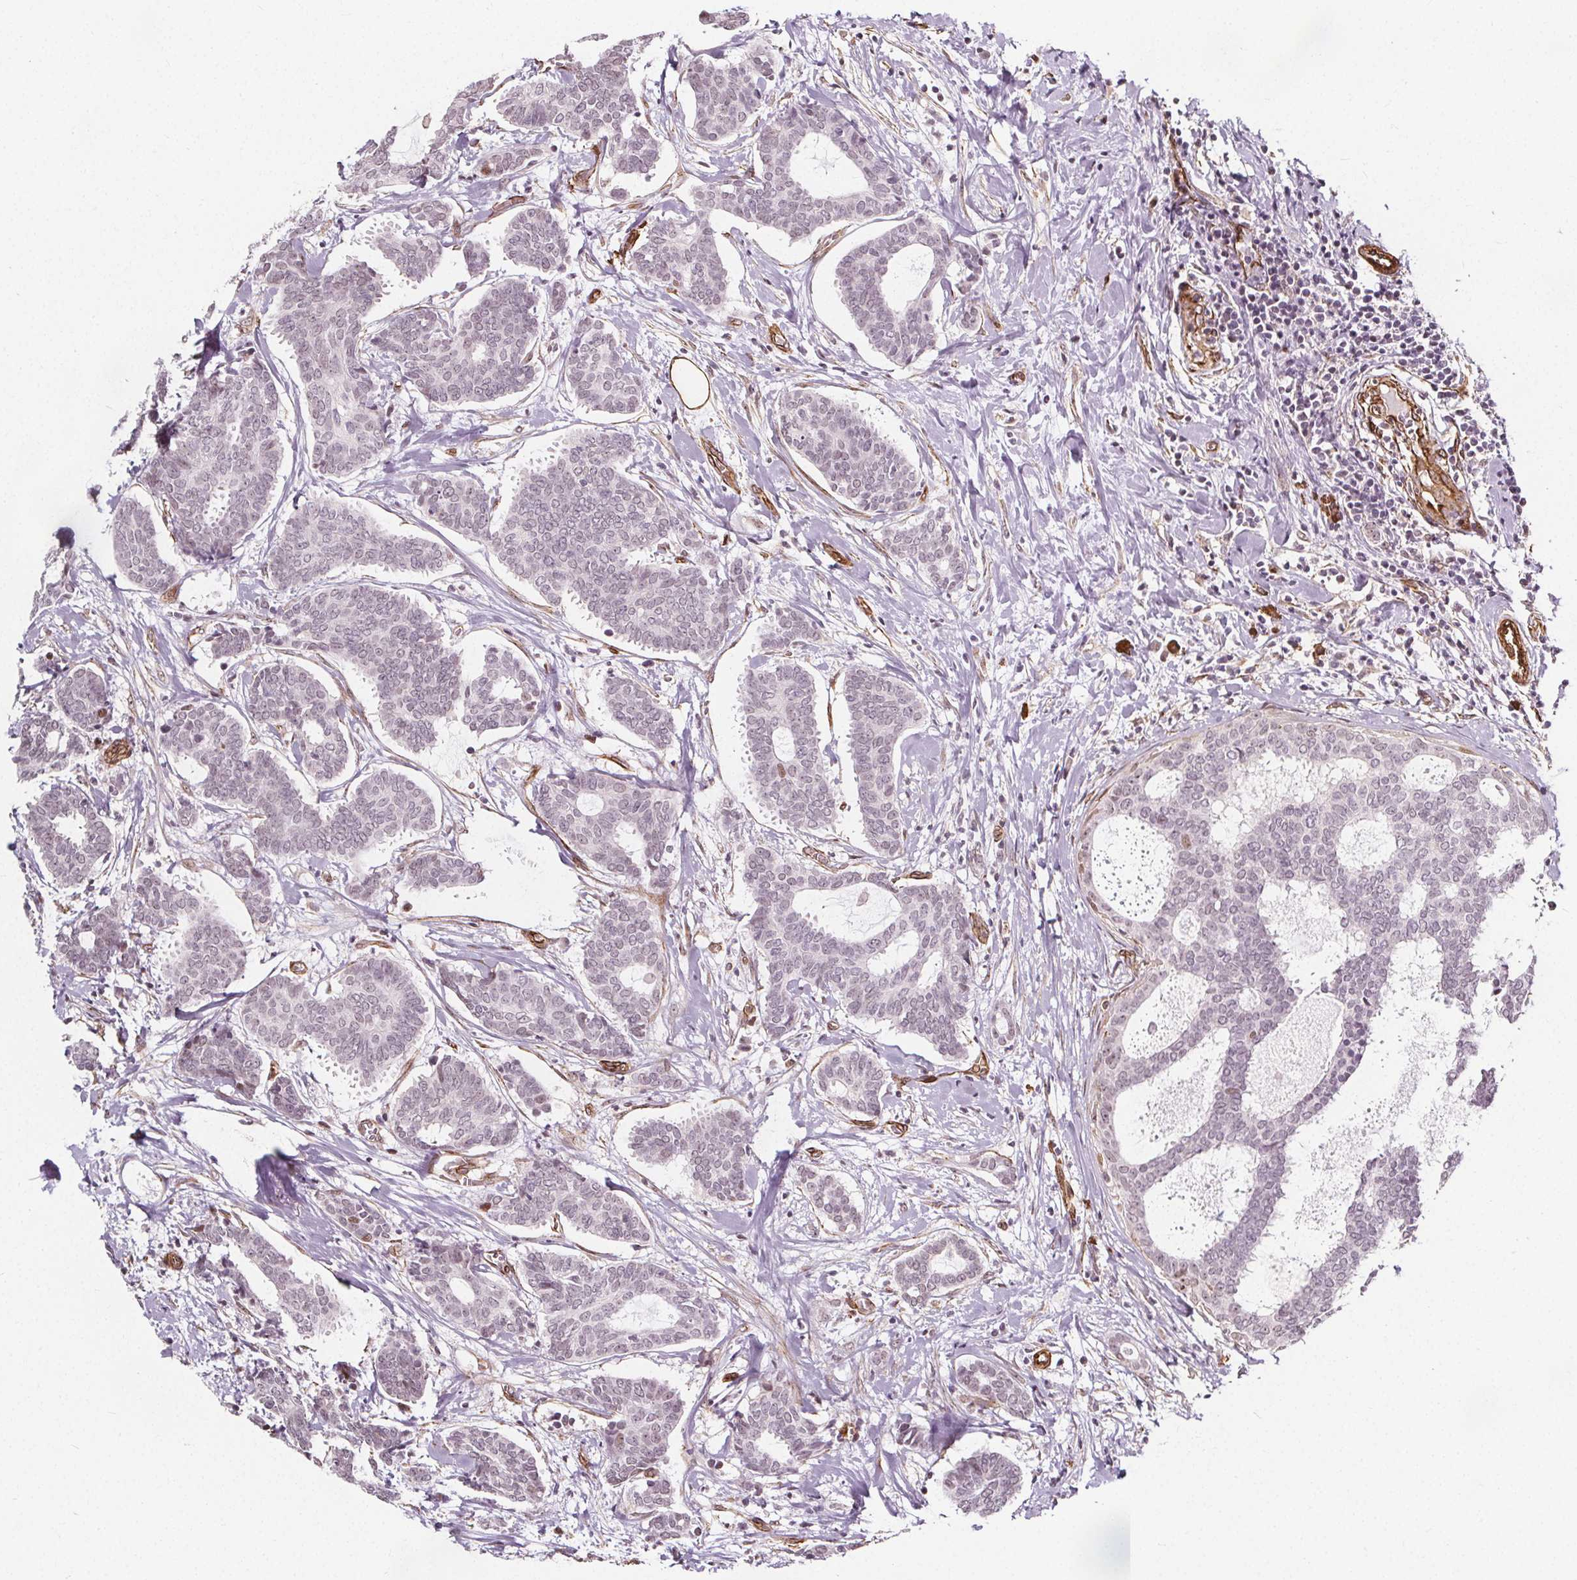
{"staining": {"intensity": "negative", "quantity": "none", "location": "none"}, "tissue": "breast cancer", "cell_type": "Tumor cells", "image_type": "cancer", "snomed": [{"axis": "morphology", "description": "Intraductal carcinoma, in situ"}, {"axis": "morphology", "description": "Duct carcinoma"}, {"axis": "morphology", "description": "Lobular carcinoma, in situ"}, {"axis": "topography", "description": "Breast"}], "caption": "Human breast cancer (intraductal carcinoma,  in situ) stained for a protein using IHC demonstrates no staining in tumor cells.", "gene": "HAS1", "patient": {"sex": "female", "age": 44}}